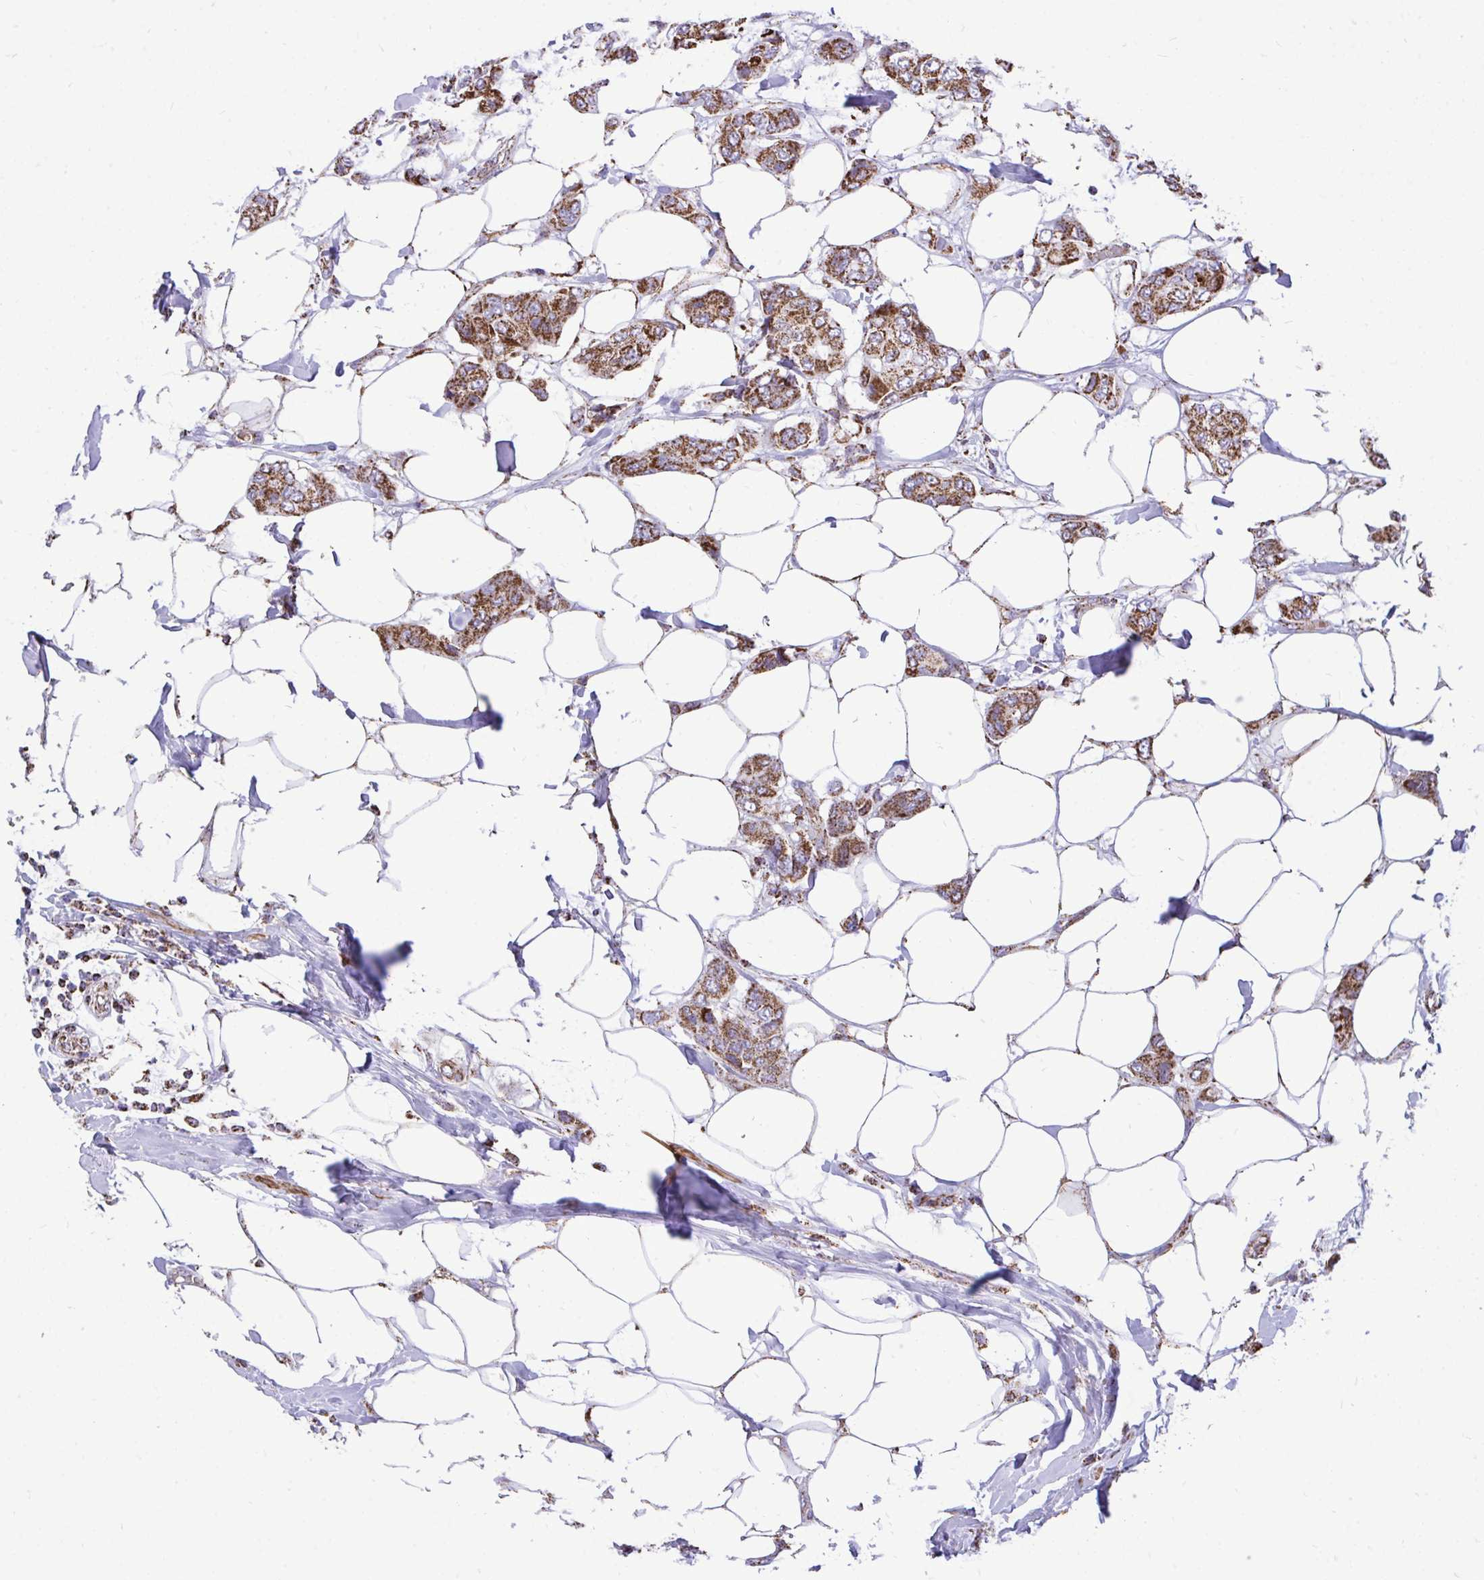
{"staining": {"intensity": "moderate", "quantity": ">75%", "location": "cytoplasmic/membranous"}, "tissue": "breast cancer", "cell_type": "Tumor cells", "image_type": "cancer", "snomed": [{"axis": "morphology", "description": "Lobular carcinoma"}, {"axis": "topography", "description": "Breast"}], "caption": "An immunohistochemistry (IHC) histopathology image of neoplastic tissue is shown. Protein staining in brown highlights moderate cytoplasmic/membranous positivity in breast lobular carcinoma within tumor cells.", "gene": "UBE2C", "patient": {"sex": "female", "age": 51}}